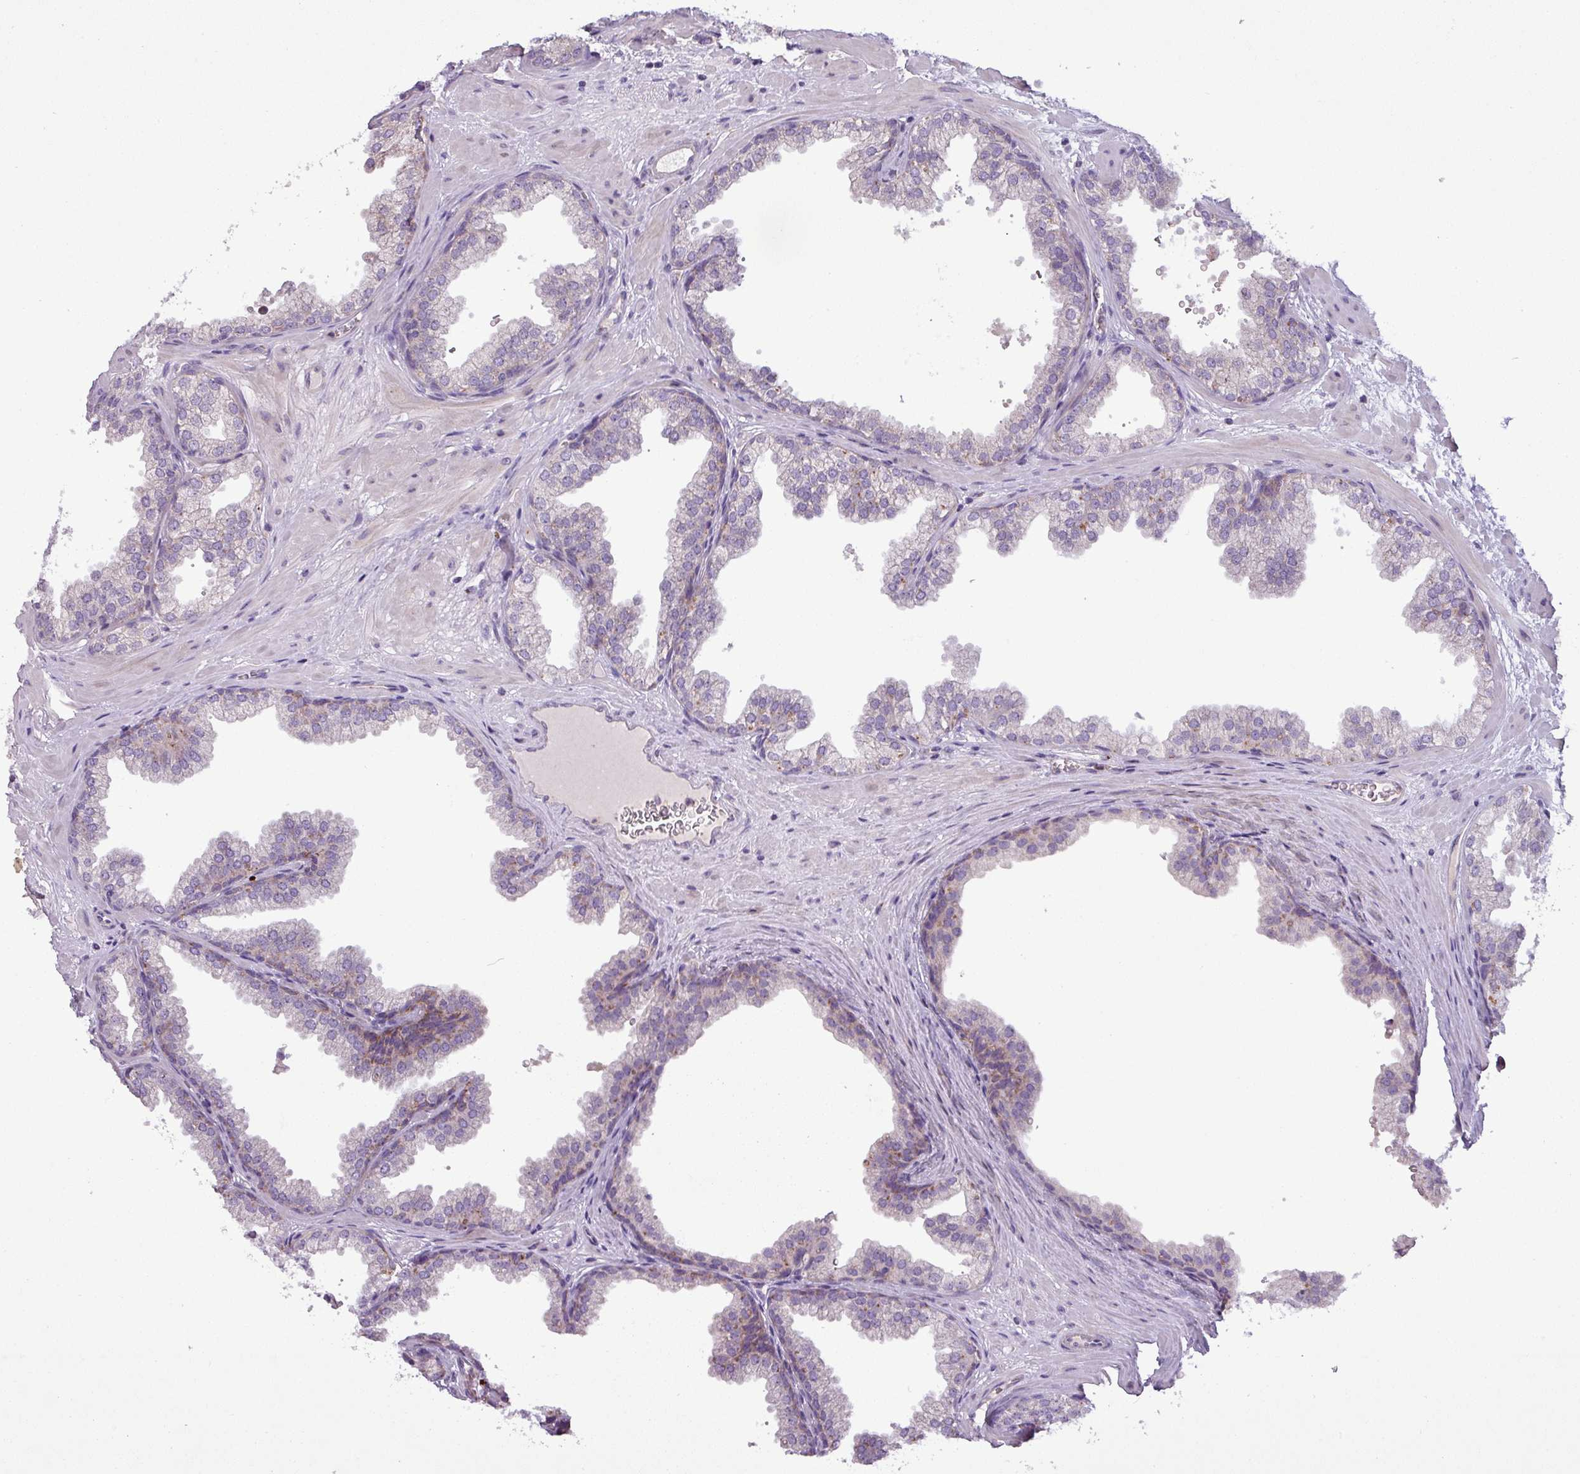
{"staining": {"intensity": "moderate", "quantity": "25%-75%", "location": "cytoplasmic/membranous"}, "tissue": "prostate", "cell_type": "Glandular cells", "image_type": "normal", "snomed": [{"axis": "morphology", "description": "Normal tissue, NOS"}, {"axis": "topography", "description": "Prostate"}], "caption": "High-power microscopy captured an immunohistochemistry photomicrograph of unremarkable prostate, revealing moderate cytoplasmic/membranous staining in about 25%-75% of glandular cells.", "gene": "PNMA6A", "patient": {"sex": "male", "age": 37}}